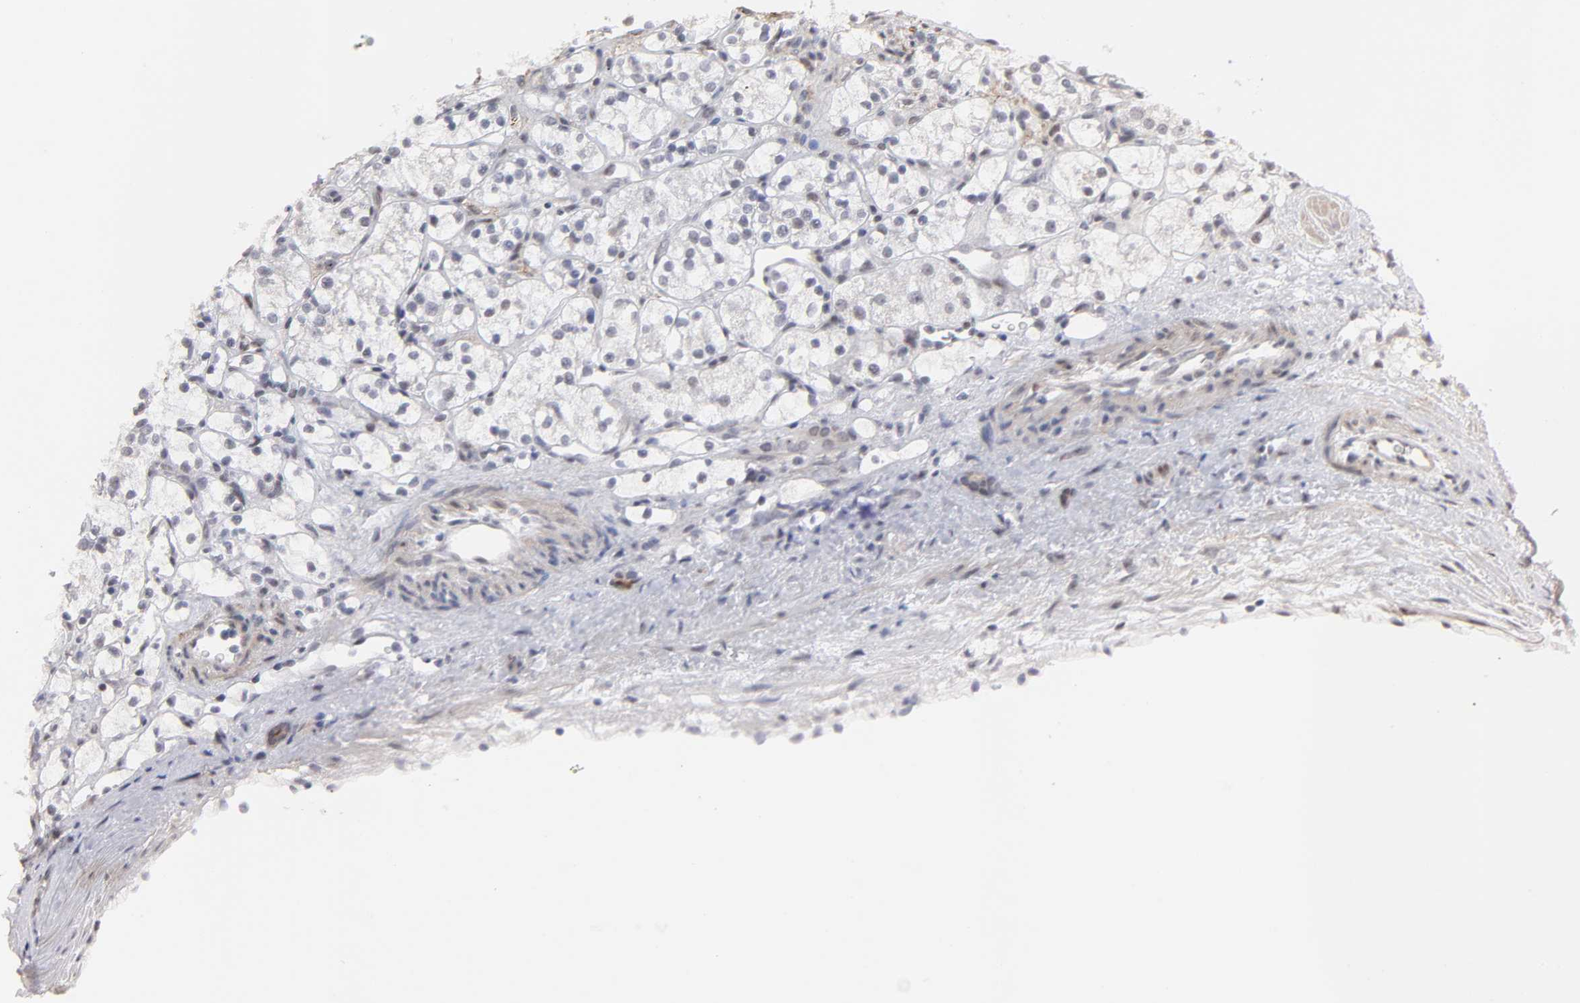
{"staining": {"intensity": "negative", "quantity": "none", "location": "none"}, "tissue": "renal cancer", "cell_type": "Tumor cells", "image_type": "cancer", "snomed": [{"axis": "morphology", "description": "Adenocarcinoma, NOS"}, {"axis": "topography", "description": "Kidney"}], "caption": "Immunohistochemistry (IHC) image of renal cancer (adenocarcinoma) stained for a protein (brown), which shows no positivity in tumor cells.", "gene": "ZKSCAN8", "patient": {"sex": "female", "age": 60}}